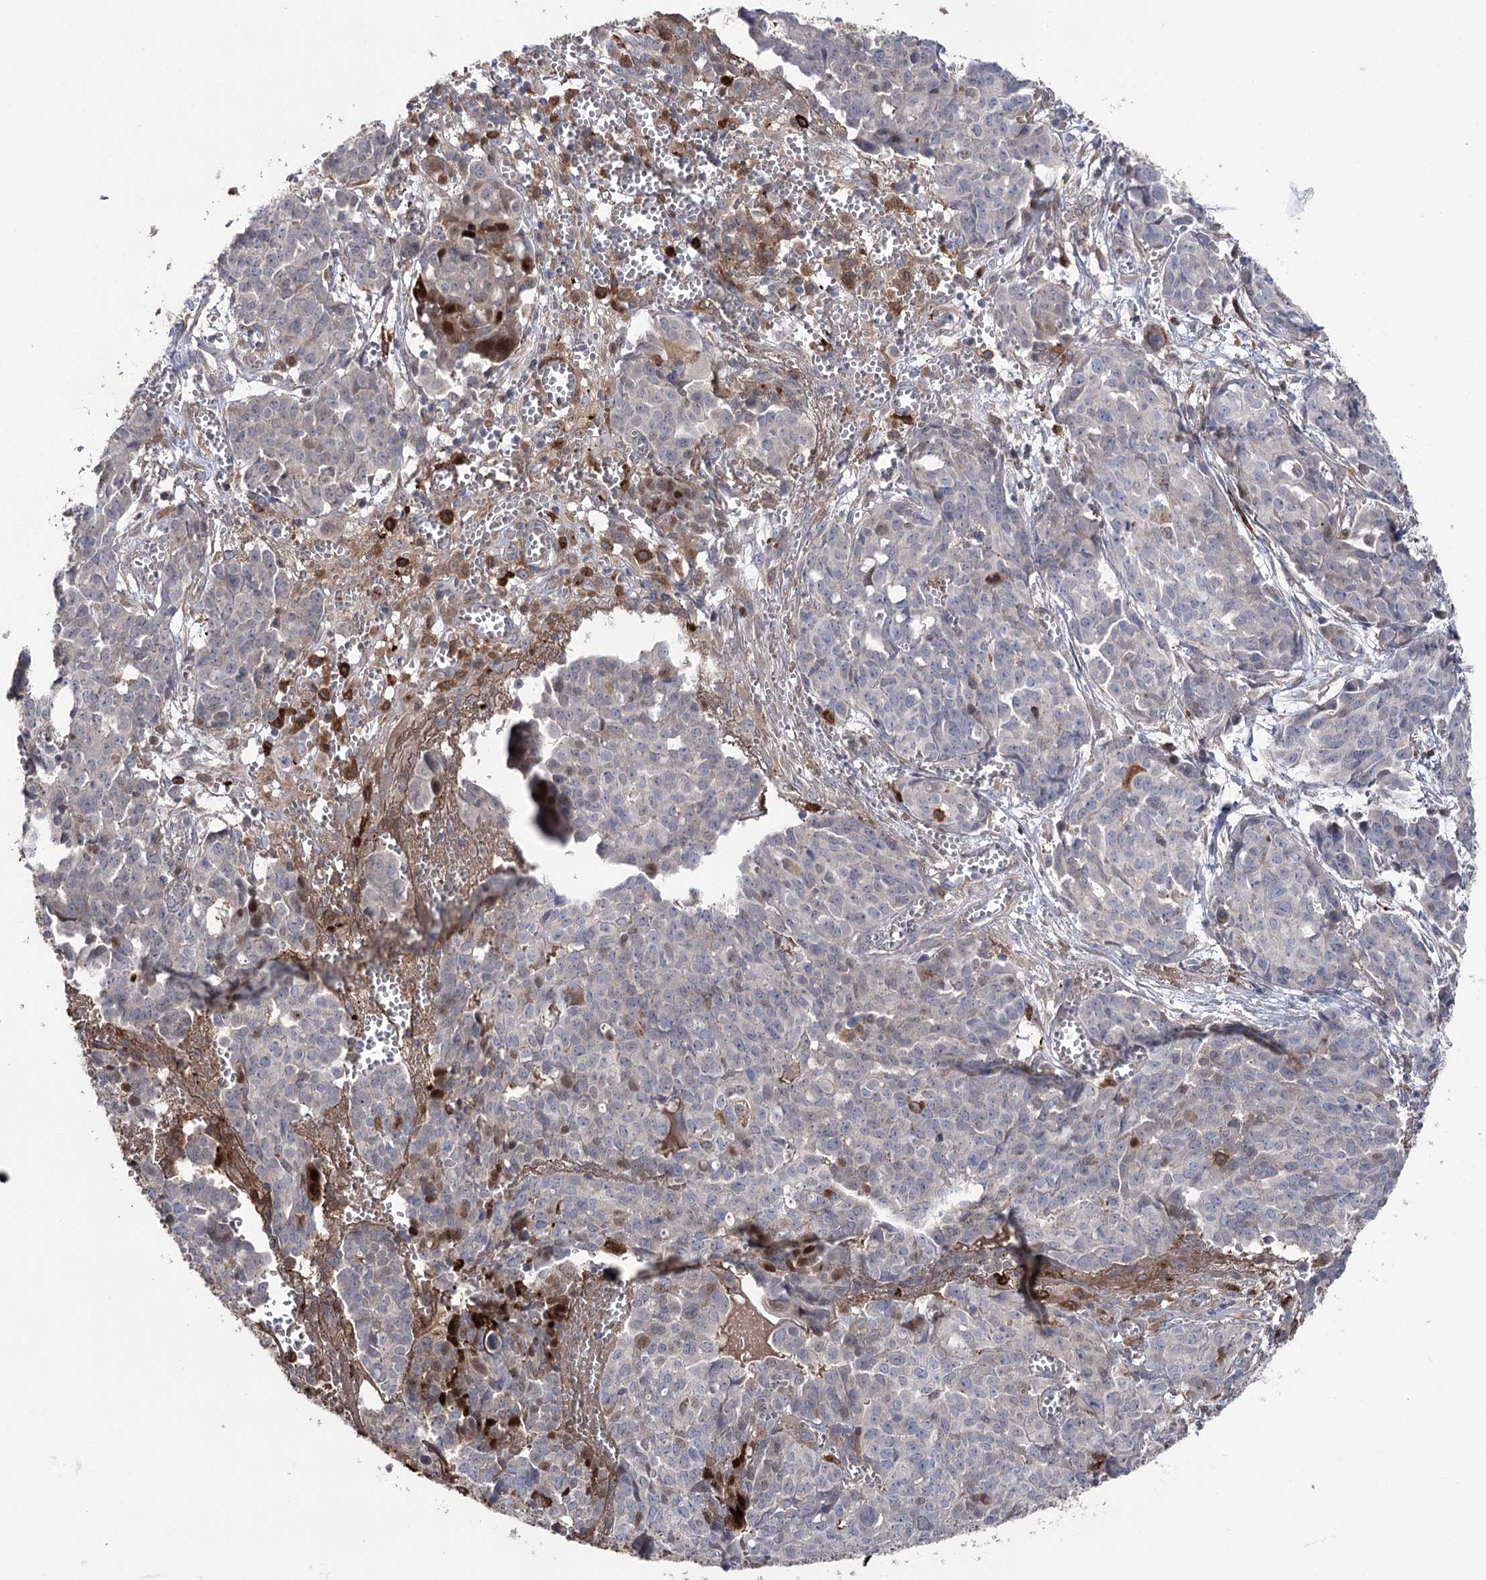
{"staining": {"intensity": "weak", "quantity": "<25%", "location": "cytoplasmic/membranous"}, "tissue": "ovarian cancer", "cell_type": "Tumor cells", "image_type": "cancer", "snomed": [{"axis": "morphology", "description": "Cystadenocarcinoma, serous, NOS"}, {"axis": "topography", "description": "Soft tissue"}, {"axis": "topography", "description": "Ovary"}], "caption": "There is no significant expression in tumor cells of ovarian serous cystadenocarcinoma.", "gene": "OTUD1", "patient": {"sex": "female", "age": 57}}